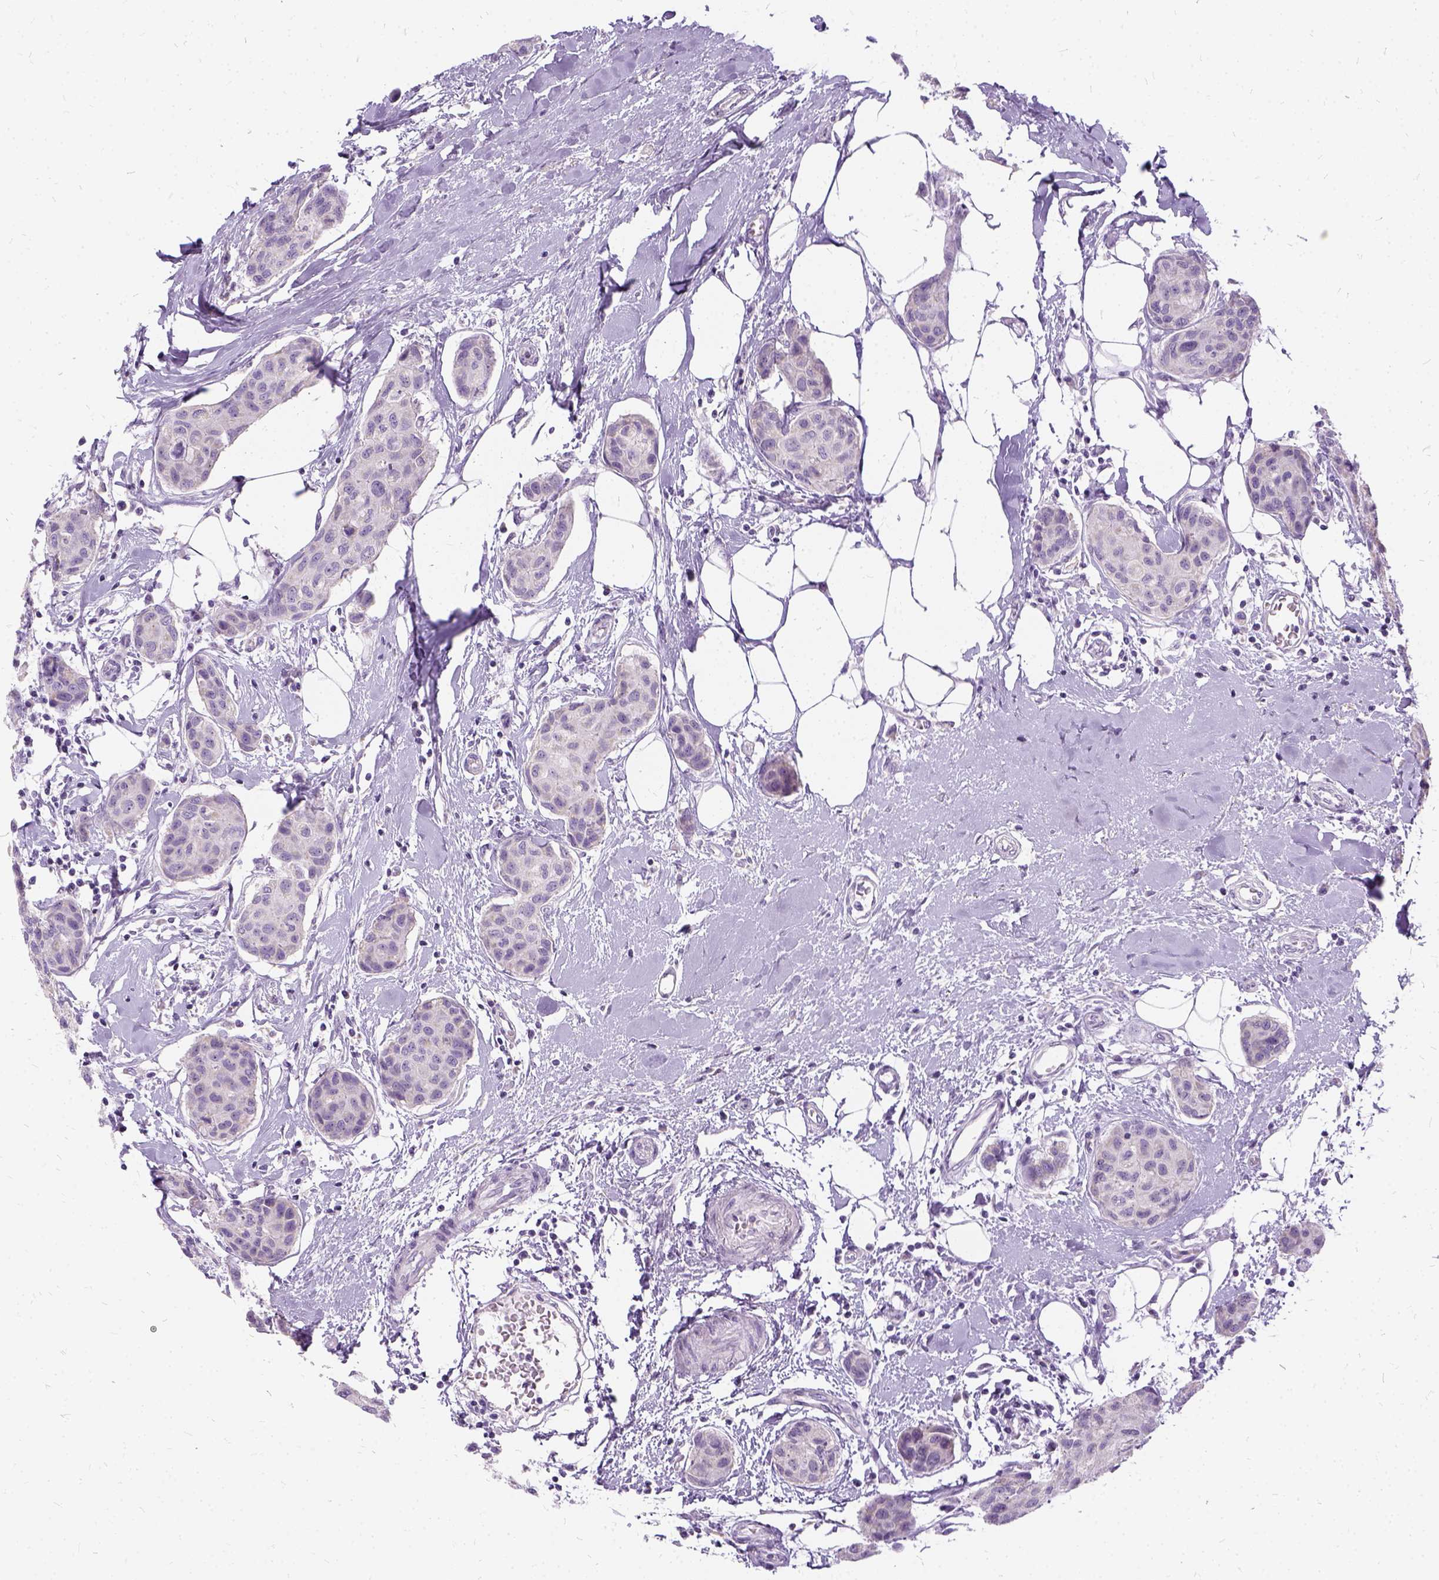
{"staining": {"intensity": "negative", "quantity": "none", "location": "none"}, "tissue": "breast cancer", "cell_type": "Tumor cells", "image_type": "cancer", "snomed": [{"axis": "morphology", "description": "Duct carcinoma"}, {"axis": "topography", "description": "Breast"}], "caption": "High magnification brightfield microscopy of invasive ductal carcinoma (breast) stained with DAB (3,3'-diaminobenzidine) (brown) and counterstained with hematoxylin (blue): tumor cells show no significant positivity.", "gene": "FDX1", "patient": {"sex": "female", "age": 80}}